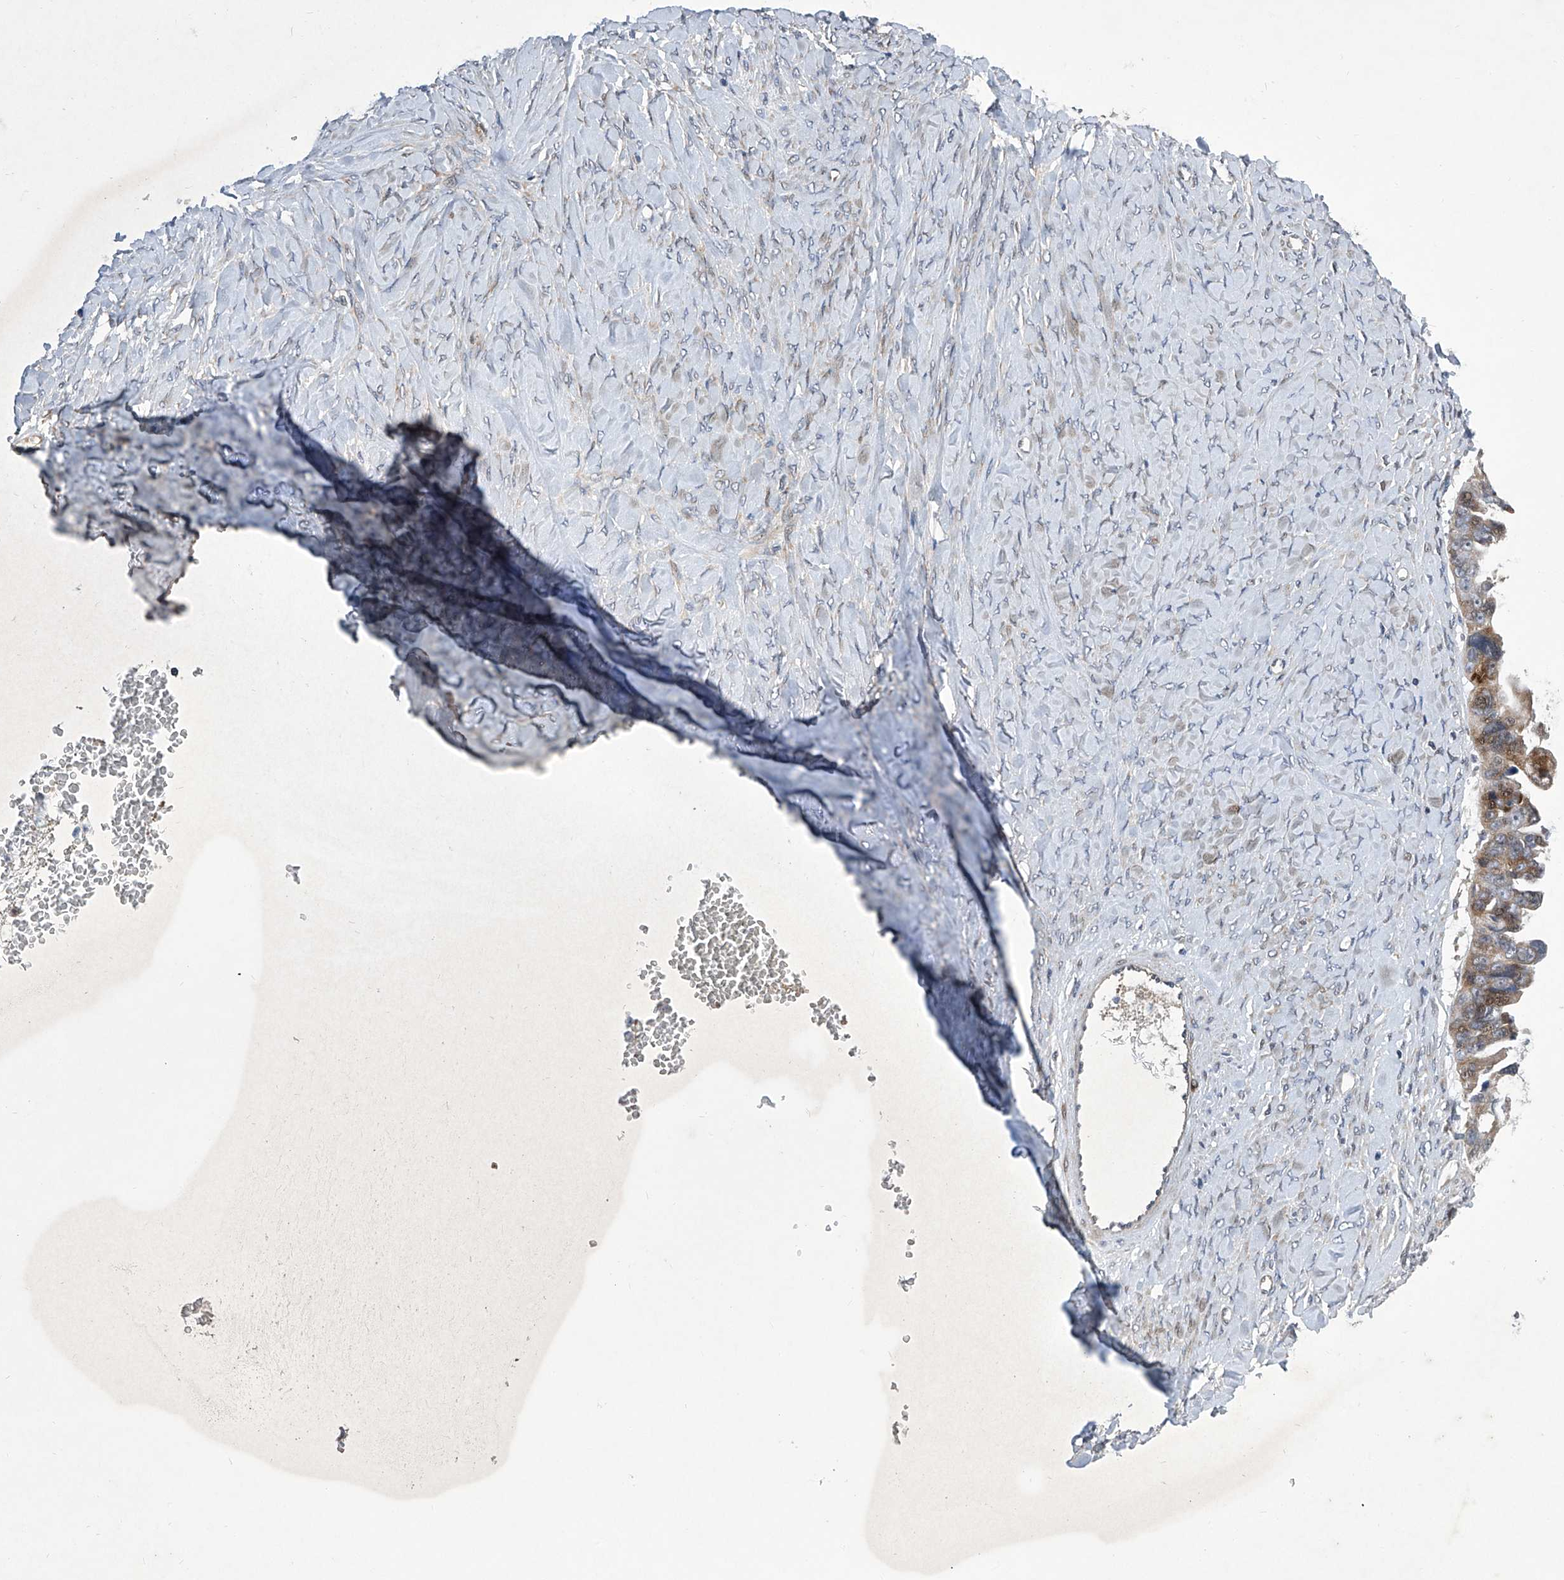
{"staining": {"intensity": "moderate", "quantity": ">75%", "location": "cytoplasmic/membranous"}, "tissue": "ovarian cancer", "cell_type": "Tumor cells", "image_type": "cancer", "snomed": [{"axis": "morphology", "description": "Cystadenocarcinoma, serous, NOS"}, {"axis": "topography", "description": "Ovary"}], "caption": "This is a photomicrograph of immunohistochemistry staining of ovarian cancer, which shows moderate positivity in the cytoplasmic/membranous of tumor cells.", "gene": "USF3", "patient": {"sex": "female", "age": 79}}